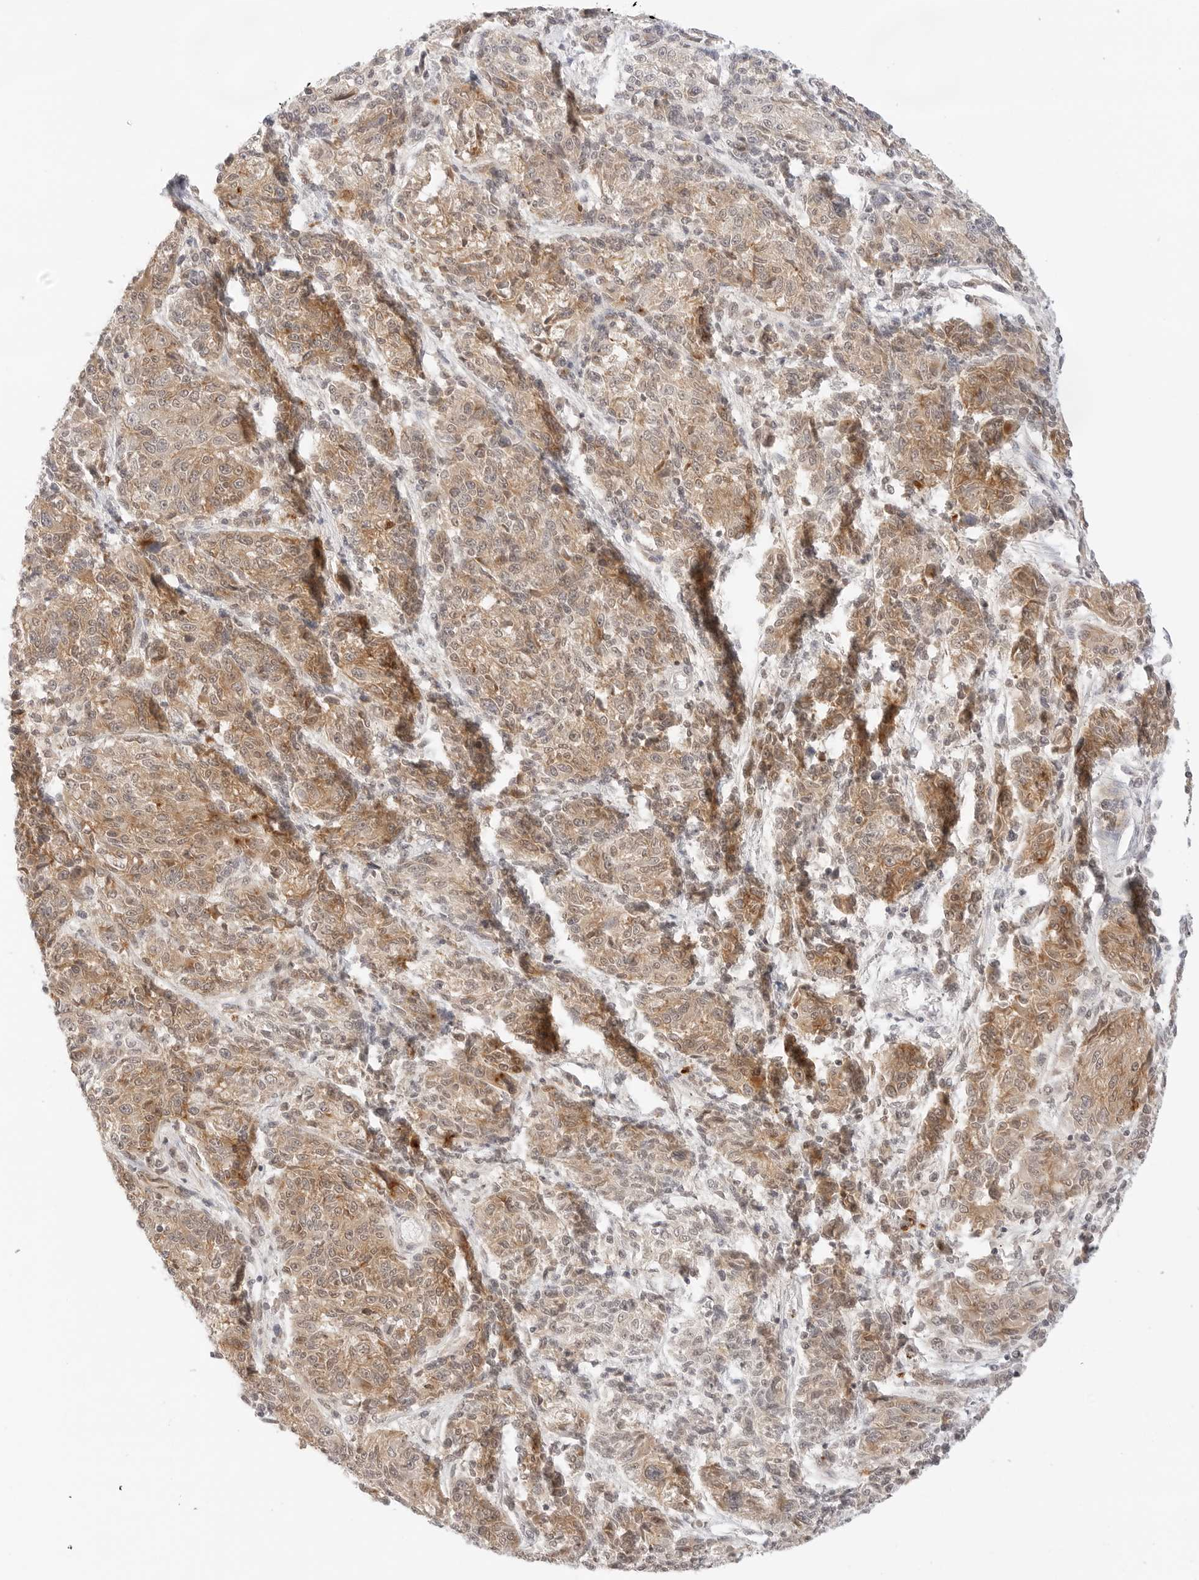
{"staining": {"intensity": "moderate", "quantity": ">75%", "location": "cytoplasmic/membranous"}, "tissue": "melanoma", "cell_type": "Tumor cells", "image_type": "cancer", "snomed": [{"axis": "morphology", "description": "Malignant melanoma, NOS"}, {"axis": "topography", "description": "Skin"}], "caption": "Human malignant melanoma stained with a protein marker displays moderate staining in tumor cells.", "gene": "GNAS", "patient": {"sex": "male", "age": 53}}